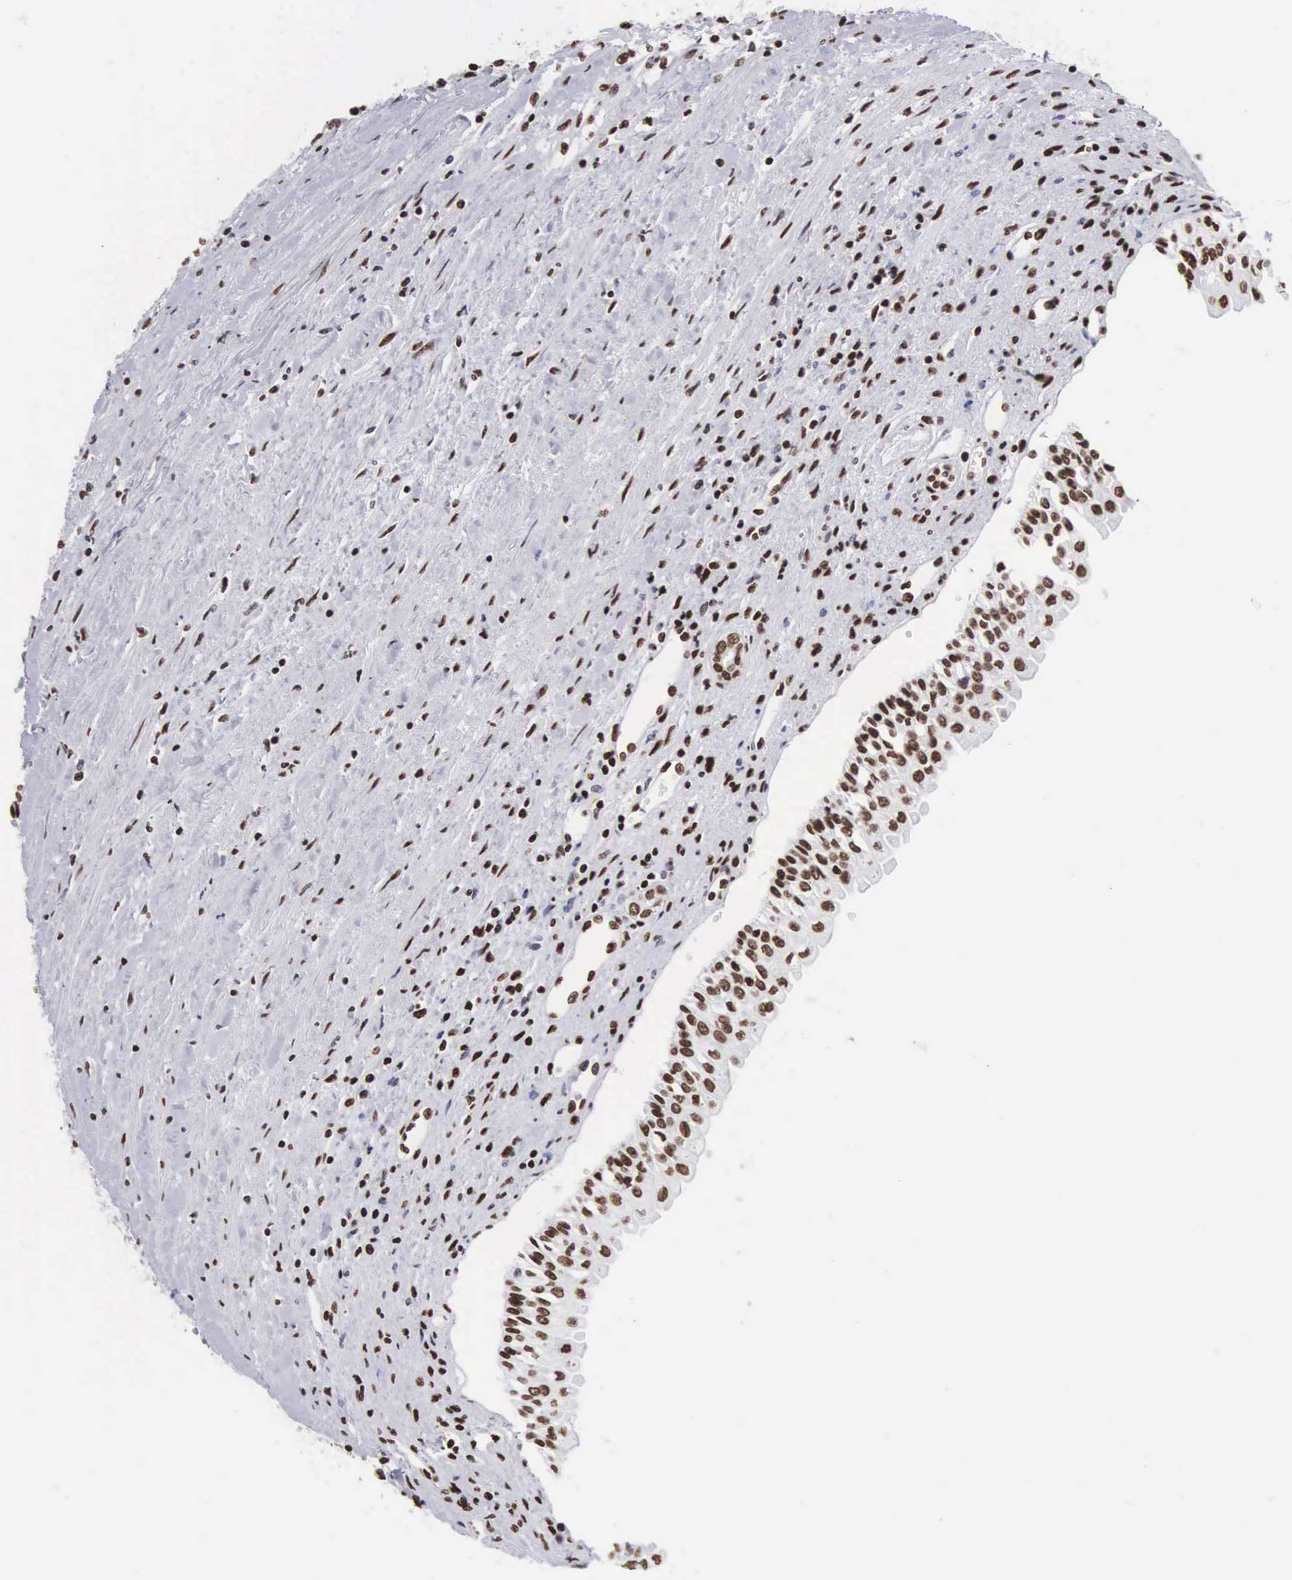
{"staining": {"intensity": "strong", "quantity": ">75%", "location": "nuclear"}, "tissue": "renal cancer", "cell_type": "Tumor cells", "image_type": "cancer", "snomed": [{"axis": "morphology", "description": "Adenocarcinoma, NOS"}, {"axis": "topography", "description": "Kidney"}], "caption": "Renal cancer was stained to show a protein in brown. There is high levels of strong nuclear positivity in approximately >75% of tumor cells.", "gene": "MECP2", "patient": {"sex": "male", "age": 56}}